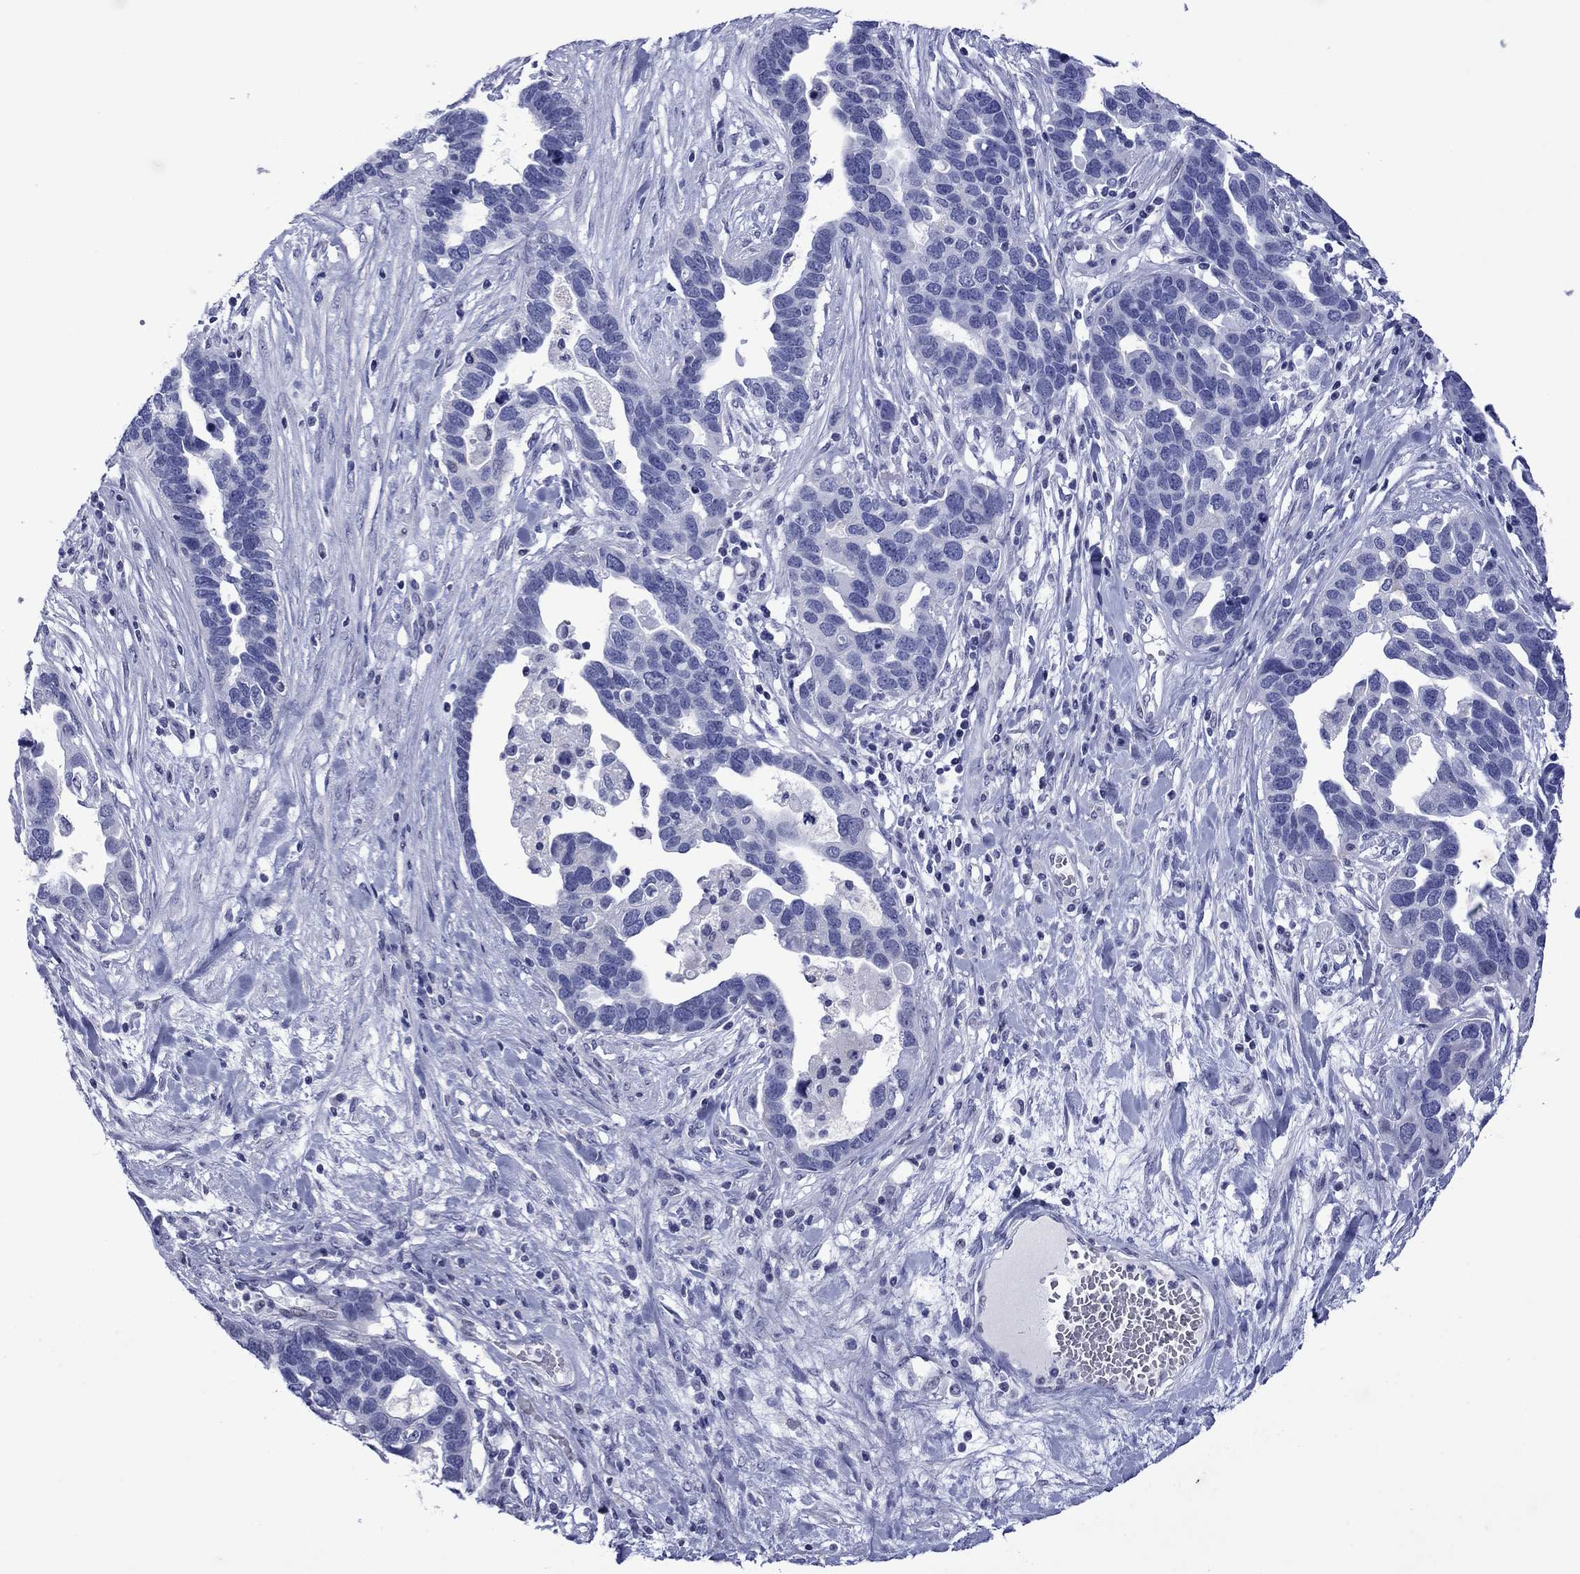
{"staining": {"intensity": "negative", "quantity": "none", "location": "none"}, "tissue": "ovarian cancer", "cell_type": "Tumor cells", "image_type": "cancer", "snomed": [{"axis": "morphology", "description": "Cystadenocarcinoma, serous, NOS"}, {"axis": "topography", "description": "Ovary"}], "caption": "IHC of human ovarian cancer (serous cystadenocarcinoma) shows no staining in tumor cells.", "gene": "PIWIL1", "patient": {"sex": "female", "age": 54}}